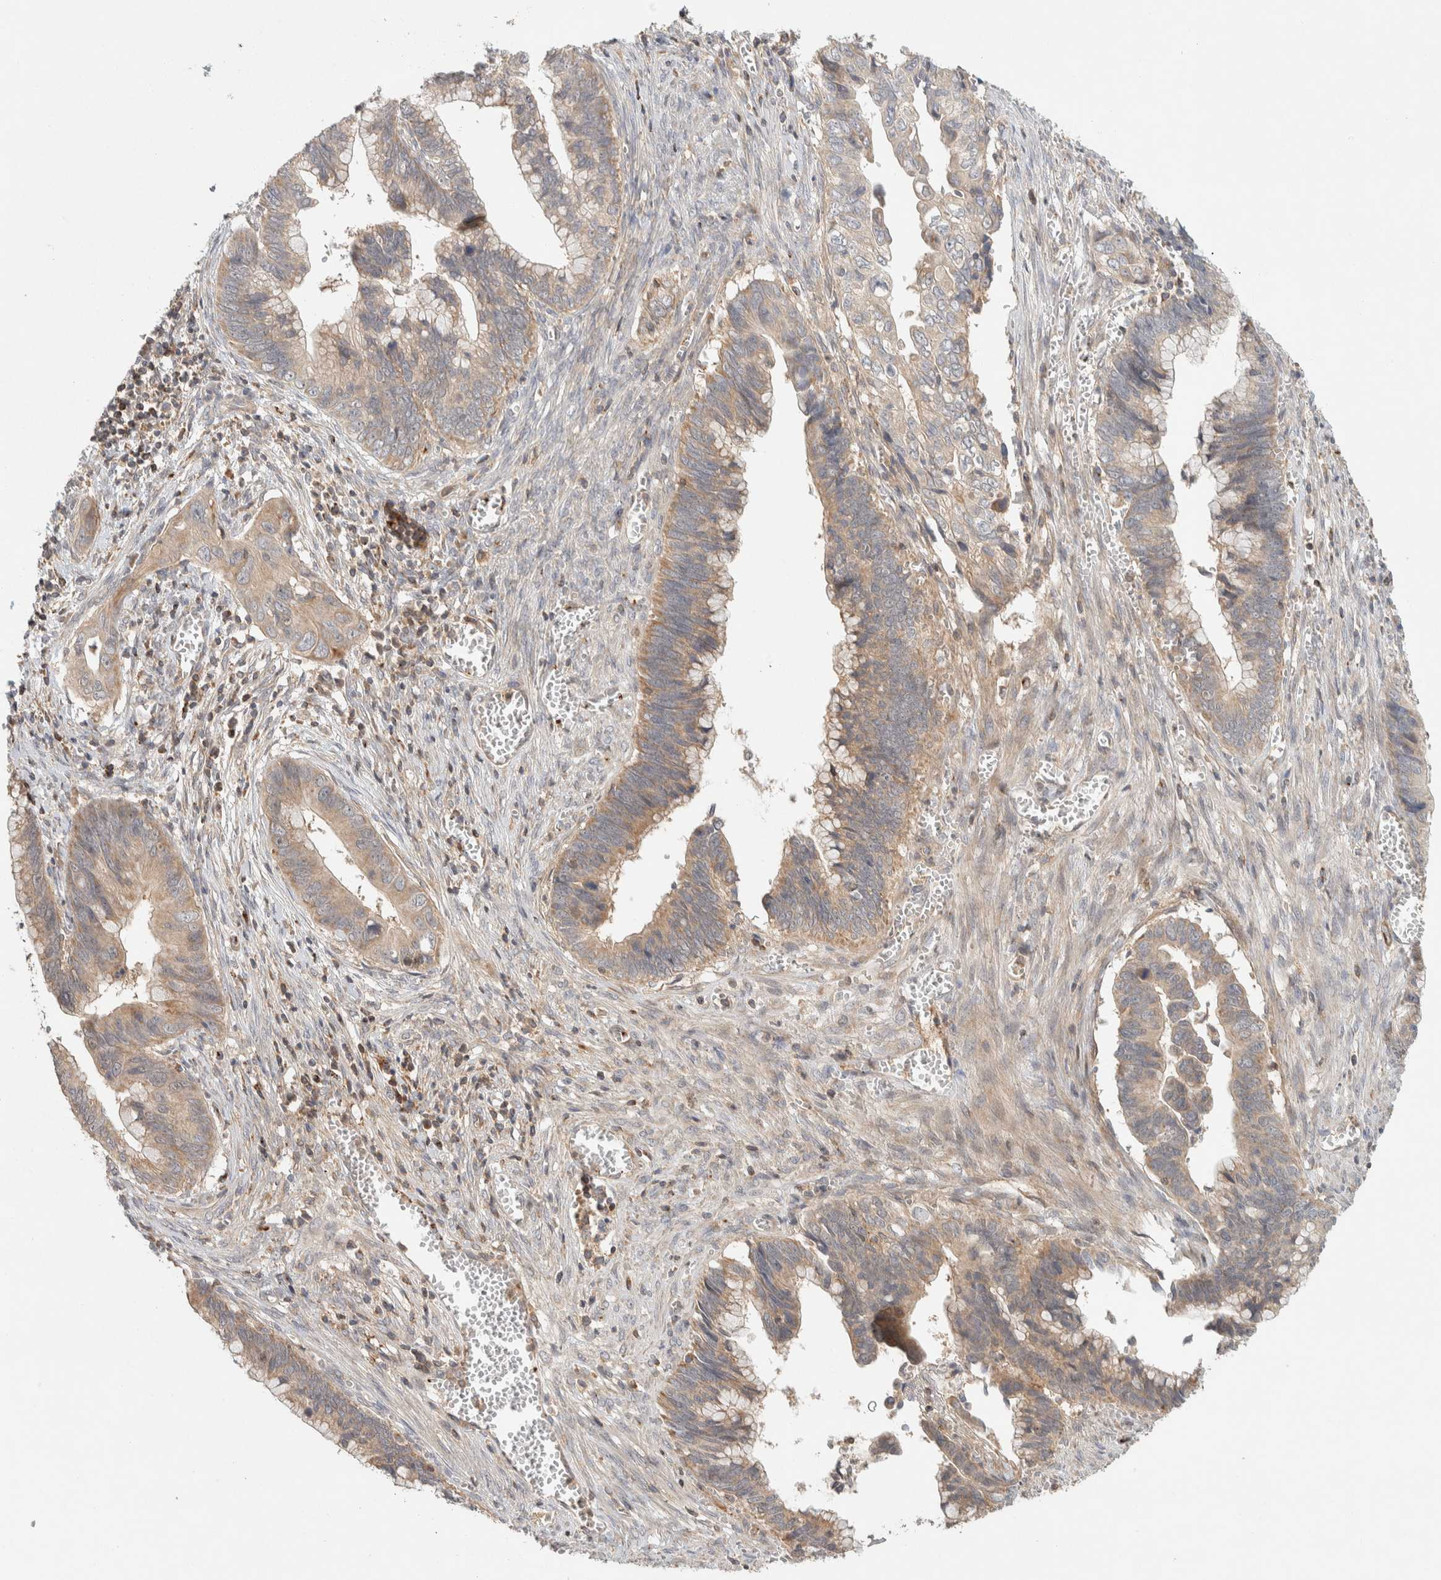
{"staining": {"intensity": "weak", "quantity": ">75%", "location": "cytoplasmic/membranous"}, "tissue": "cervical cancer", "cell_type": "Tumor cells", "image_type": "cancer", "snomed": [{"axis": "morphology", "description": "Adenocarcinoma, NOS"}, {"axis": "topography", "description": "Cervix"}], "caption": "This histopathology image exhibits cervical cancer (adenocarcinoma) stained with IHC to label a protein in brown. The cytoplasmic/membranous of tumor cells show weak positivity for the protein. Nuclei are counter-stained blue.", "gene": "KIF9", "patient": {"sex": "female", "age": 44}}